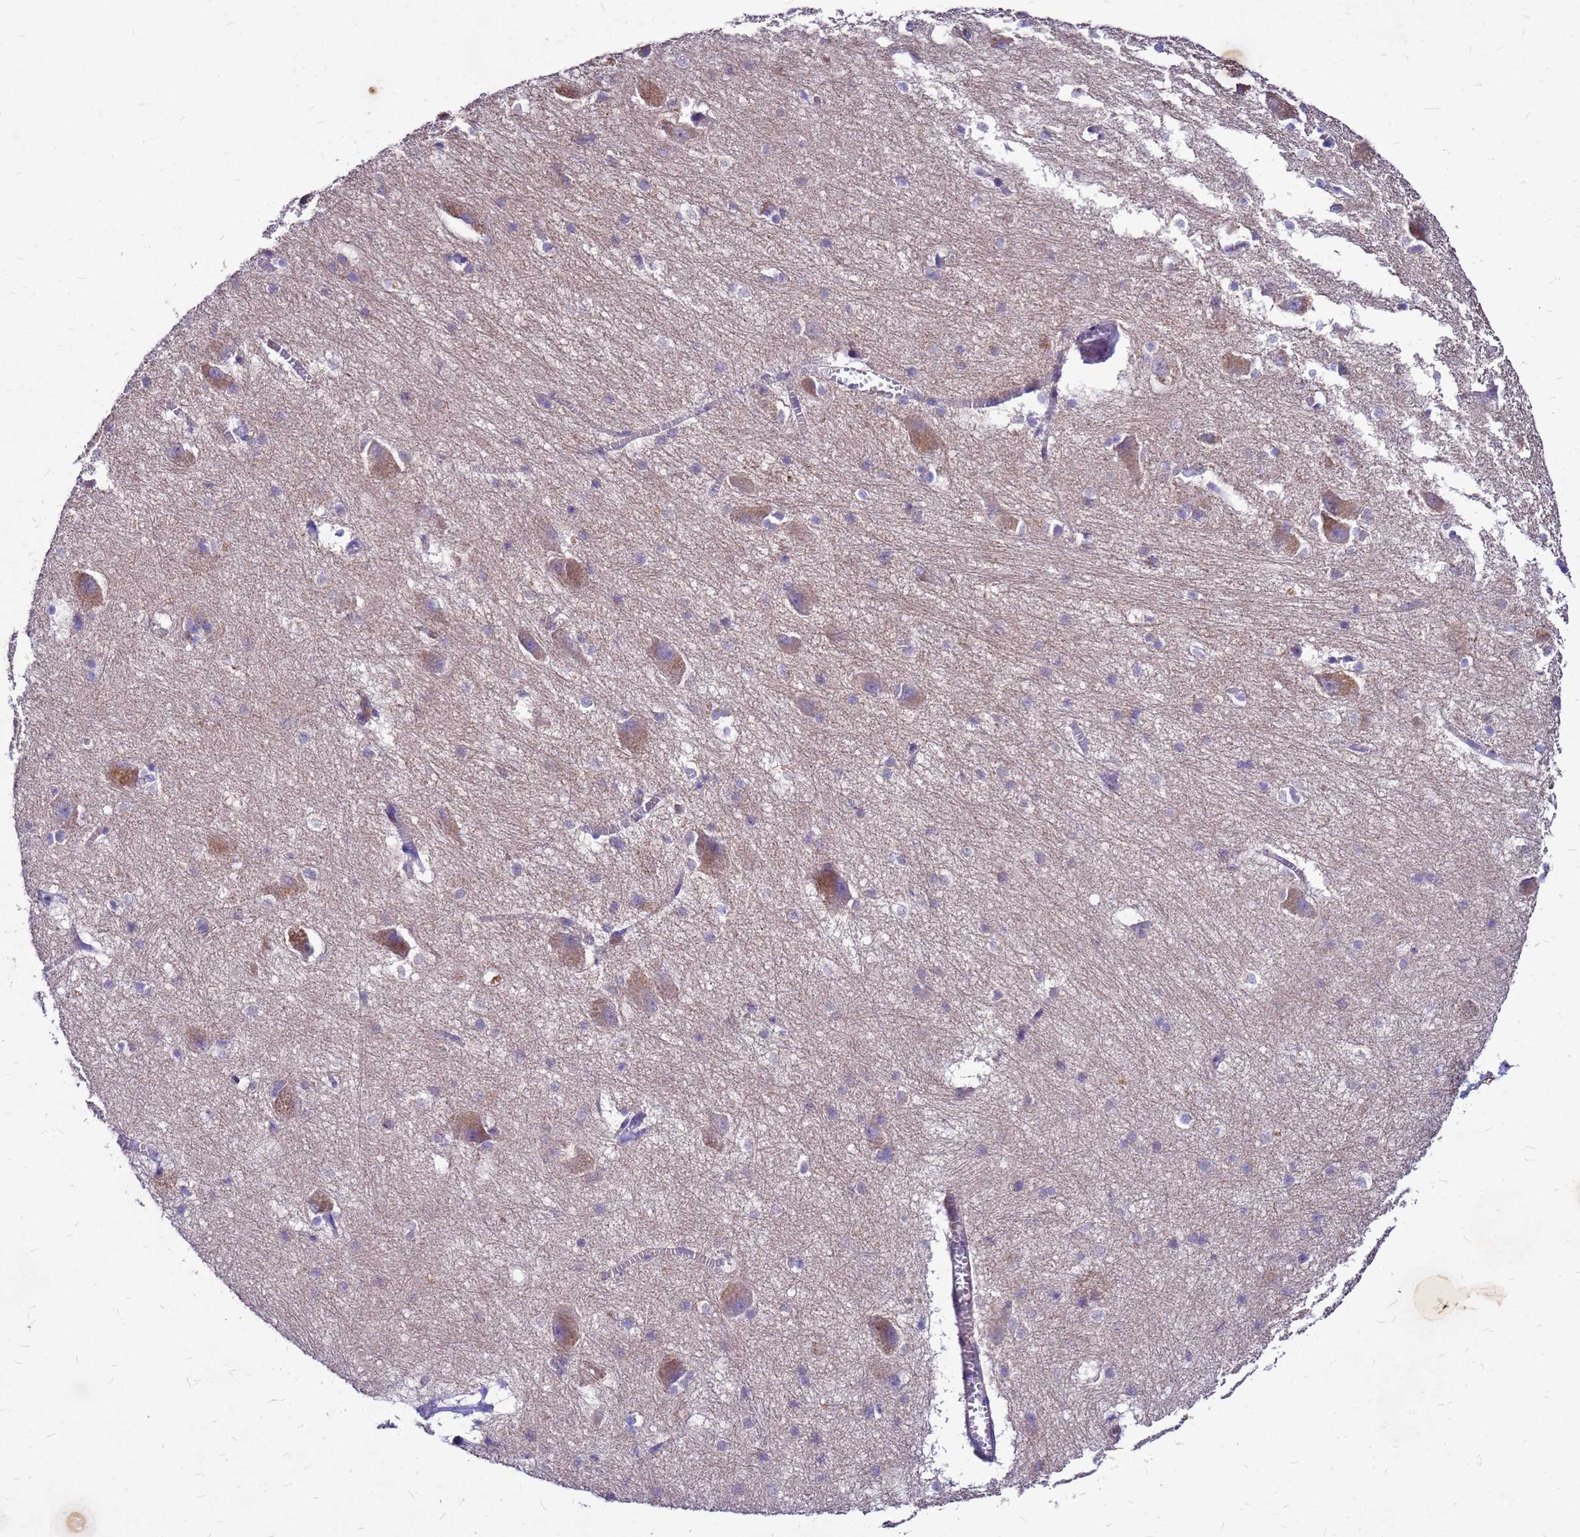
{"staining": {"intensity": "weak", "quantity": "<25%", "location": "cytoplasmic/membranous"}, "tissue": "caudate", "cell_type": "Glial cells", "image_type": "normal", "snomed": [{"axis": "morphology", "description": "Normal tissue, NOS"}, {"axis": "topography", "description": "Lateral ventricle wall"}], "caption": "High power microscopy micrograph of an immunohistochemistry micrograph of benign caudate, revealing no significant expression in glial cells.", "gene": "DUSP23", "patient": {"sex": "male", "age": 37}}